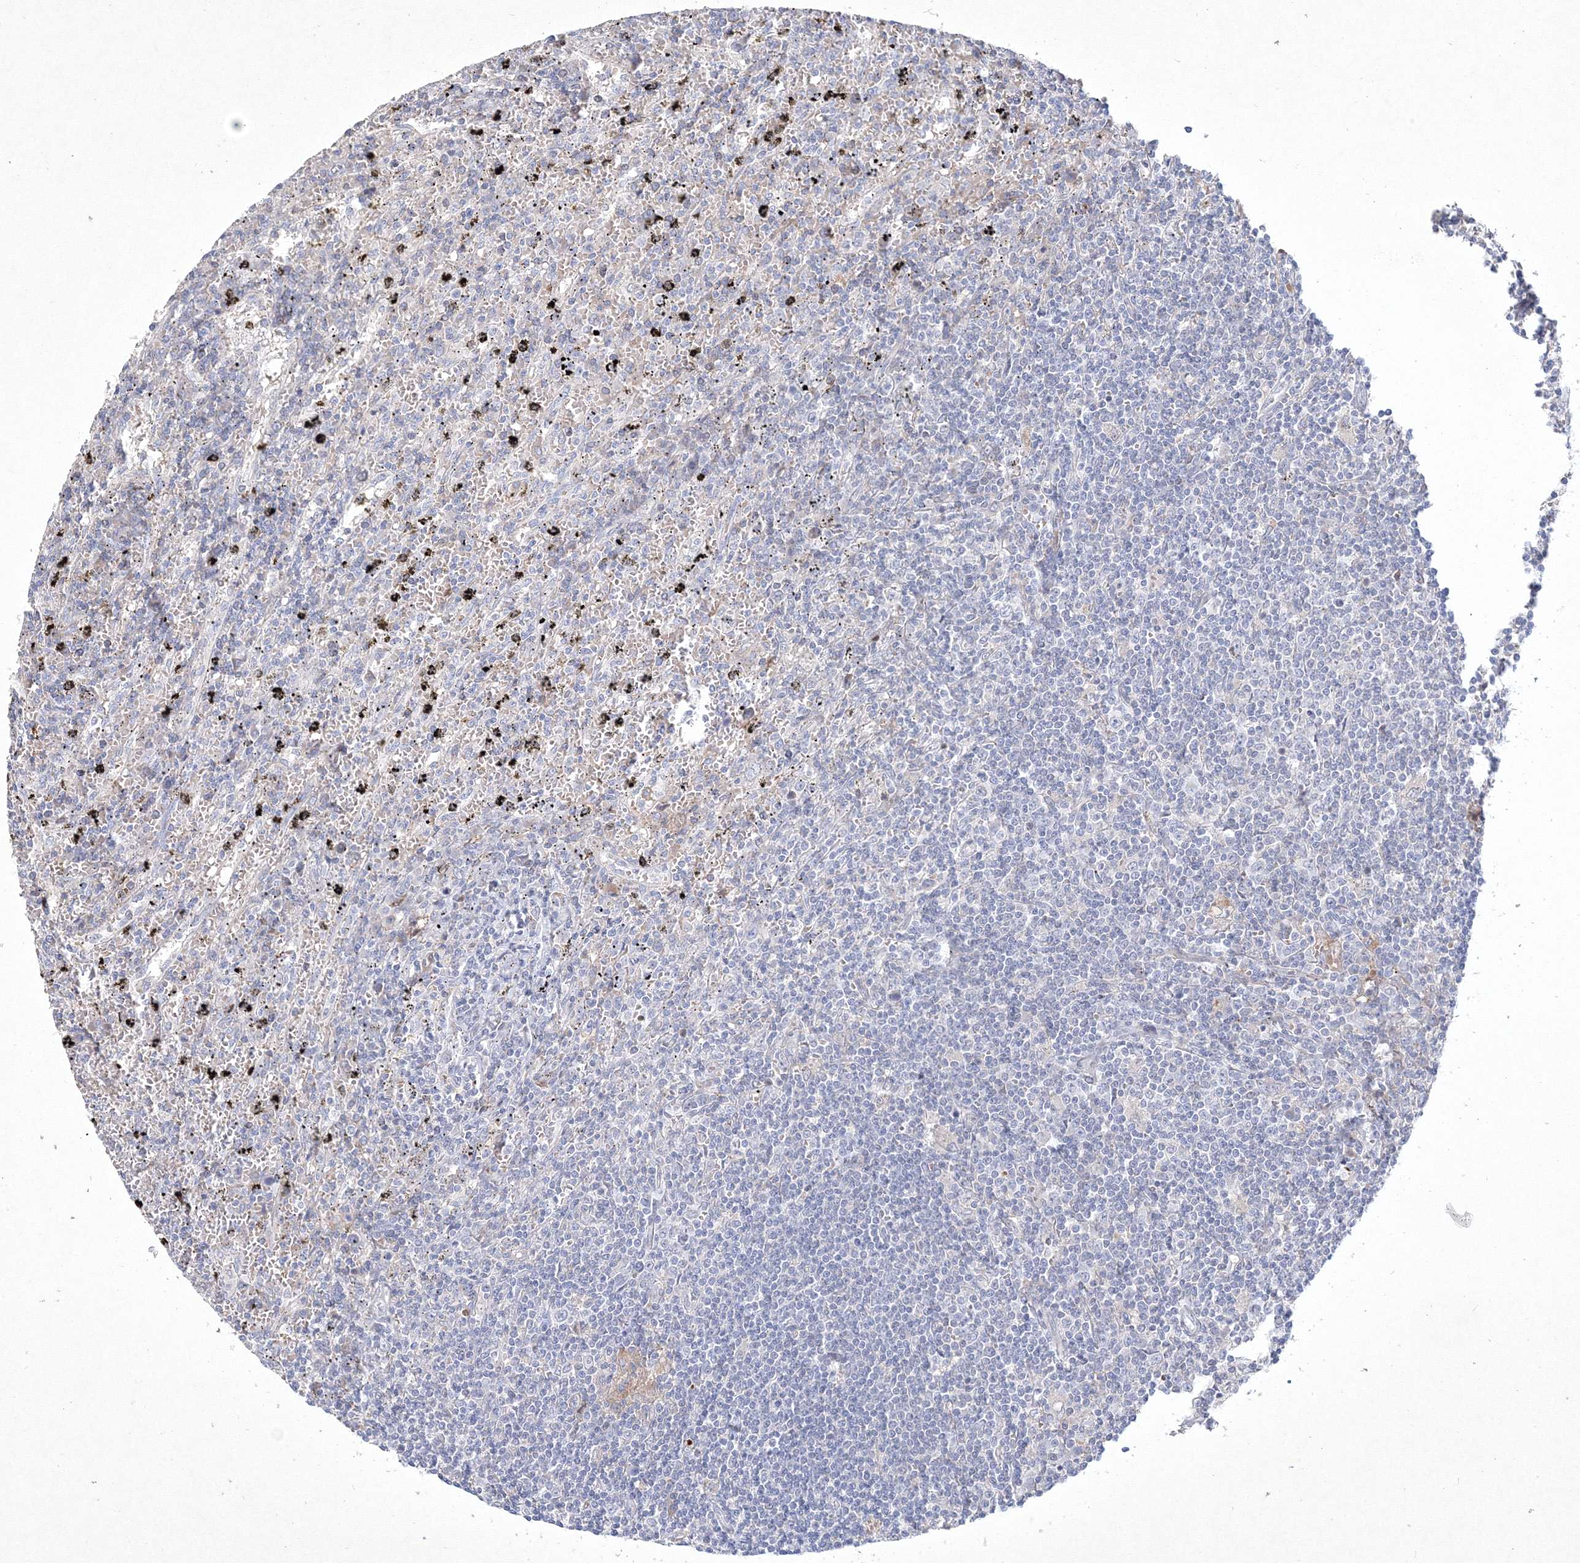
{"staining": {"intensity": "negative", "quantity": "none", "location": "none"}, "tissue": "lymphoma", "cell_type": "Tumor cells", "image_type": "cancer", "snomed": [{"axis": "morphology", "description": "Malignant lymphoma, non-Hodgkin's type, Low grade"}, {"axis": "topography", "description": "Spleen"}], "caption": "IHC micrograph of low-grade malignant lymphoma, non-Hodgkin's type stained for a protein (brown), which demonstrates no staining in tumor cells.", "gene": "CXXC4", "patient": {"sex": "male", "age": 76}}